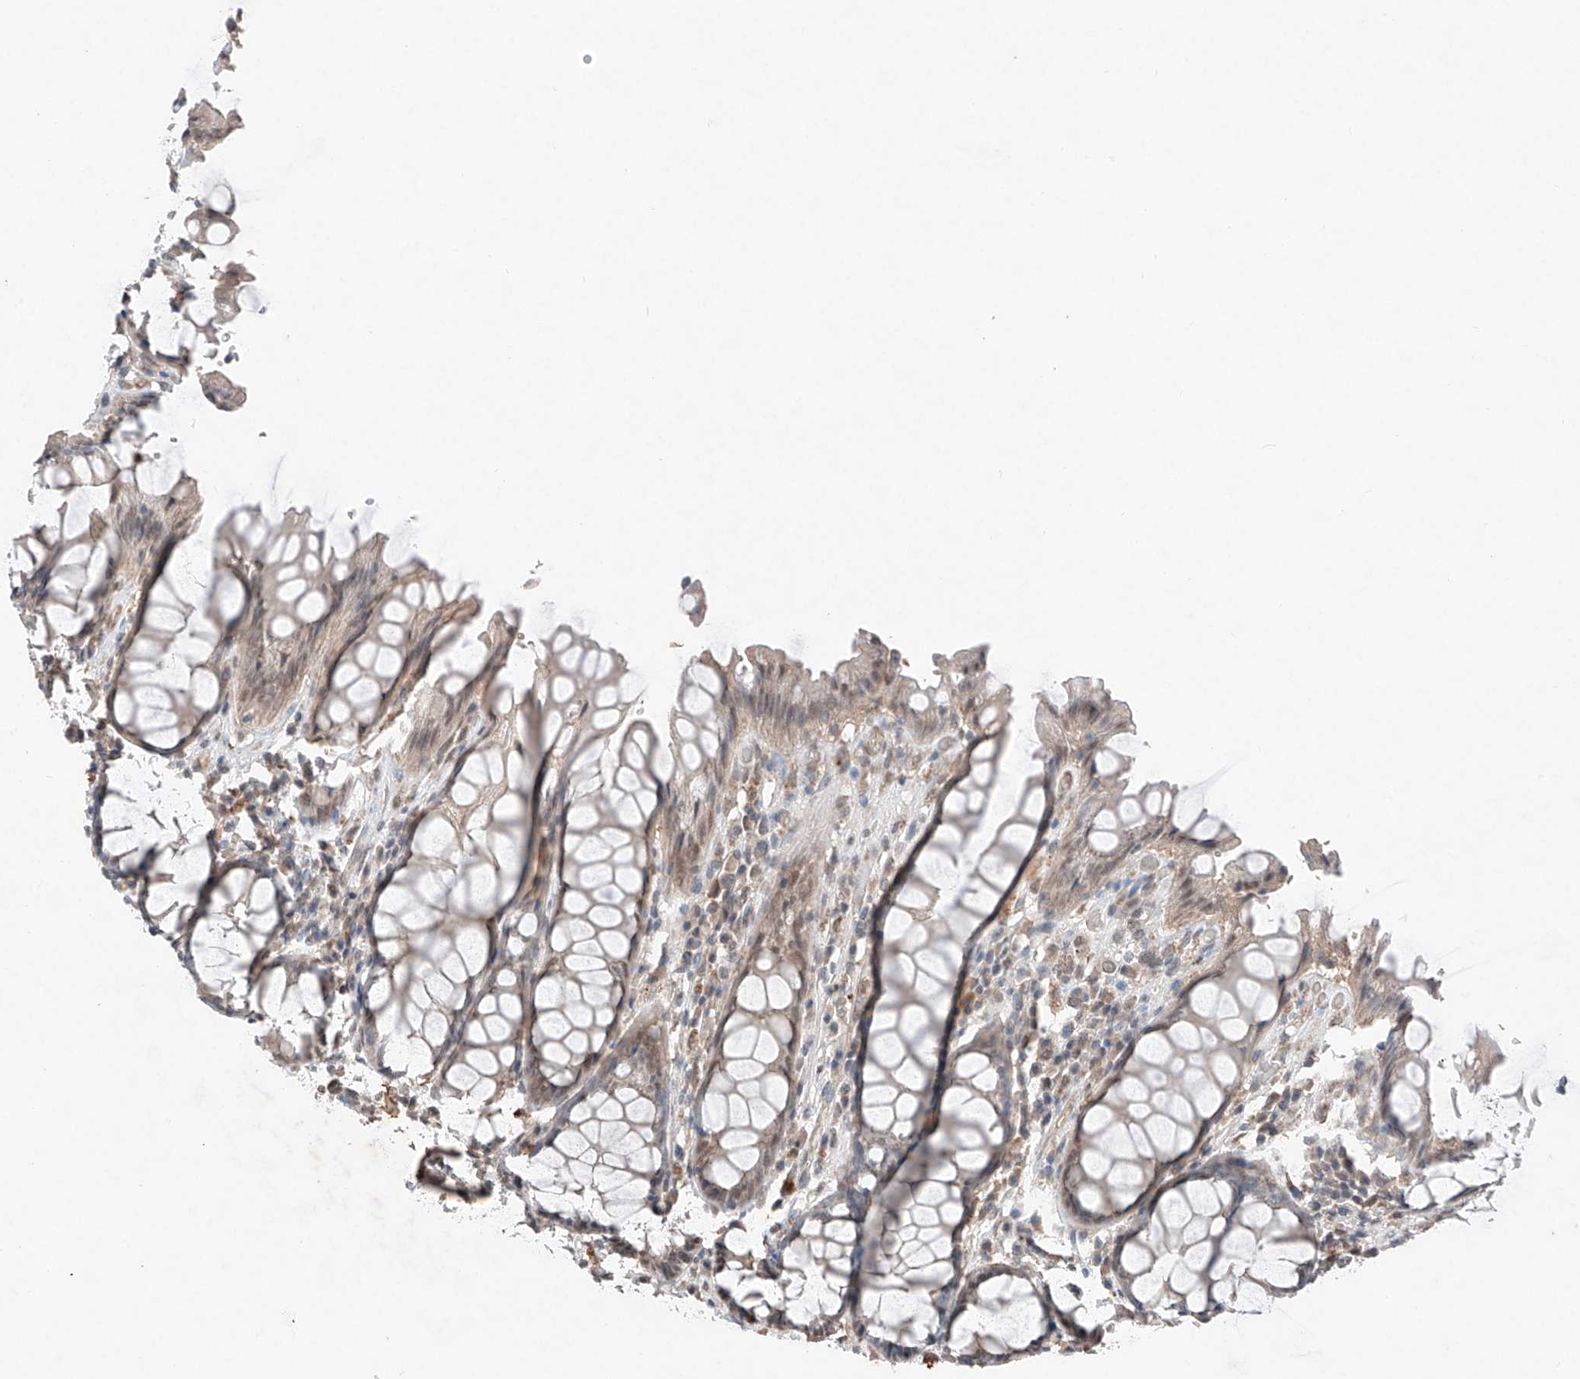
{"staining": {"intensity": "moderate", "quantity": "25%-75%", "location": "nuclear"}, "tissue": "rectum", "cell_type": "Glandular cells", "image_type": "normal", "snomed": [{"axis": "morphology", "description": "Normal tissue, NOS"}, {"axis": "topography", "description": "Rectum"}], "caption": "Immunohistochemistry image of benign rectum: human rectum stained using IHC displays medium levels of moderate protein expression localized specifically in the nuclear of glandular cells, appearing as a nuclear brown color.", "gene": "TBX4", "patient": {"sex": "male", "age": 64}}